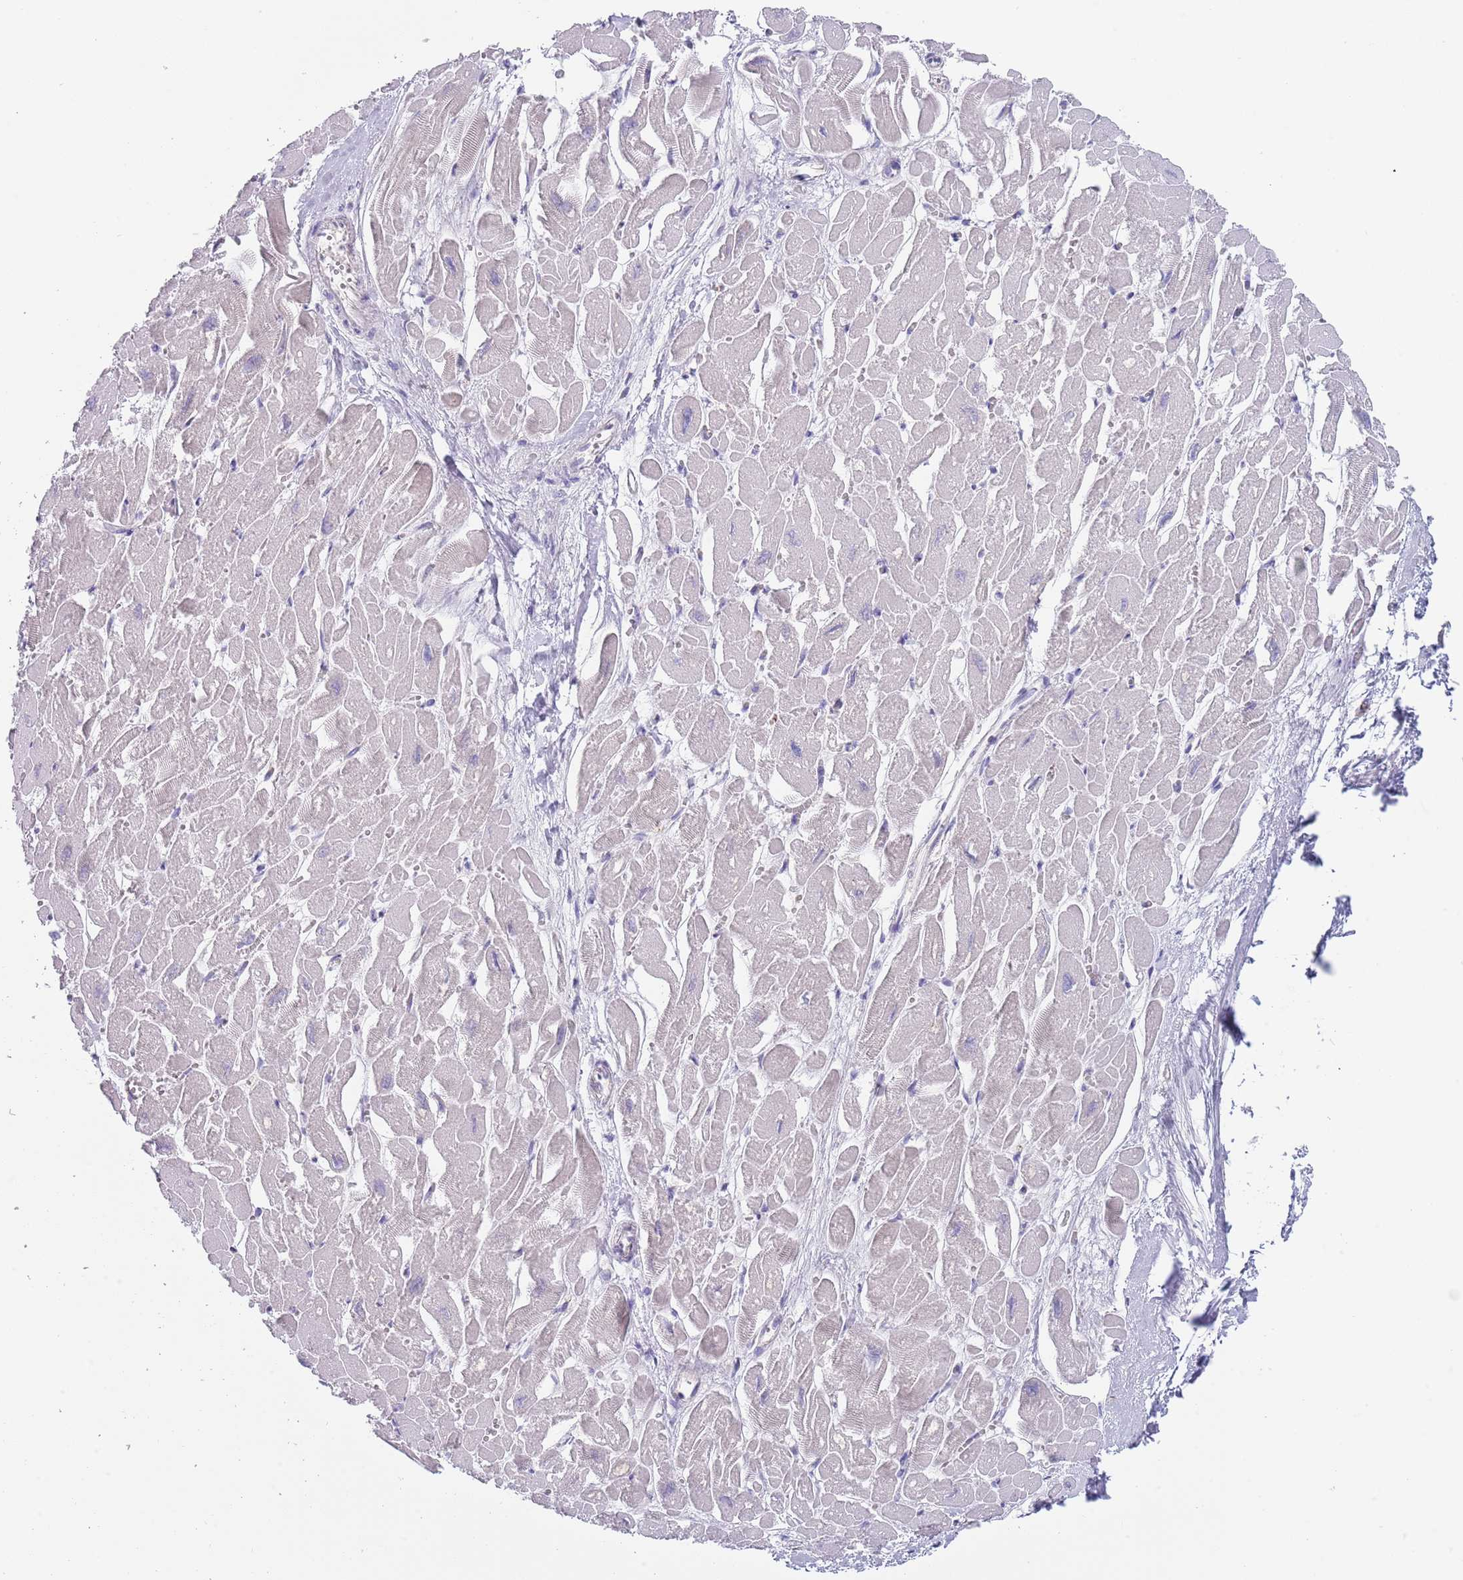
{"staining": {"intensity": "negative", "quantity": "none", "location": "none"}, "tissue": "heart muscle", "cell_type": "Cardiomyocytes", "image_type": "normal", "snomed": [{"axis": "morphology", "description": "Normal tissue, NOS"}, {"axis": "topography", "description": "Heart"}], "caption": "Immunohistochemistry (IHC) image of normal heart muscle: heart muscle stained with DAB (3,3'-diaminobenzidine) reveals no significant protein expression in cardiomyocytes. Nuclei are stained in blue.", "gene": "TNRC6C", "patient": {"sex": "male", "age": 54}}